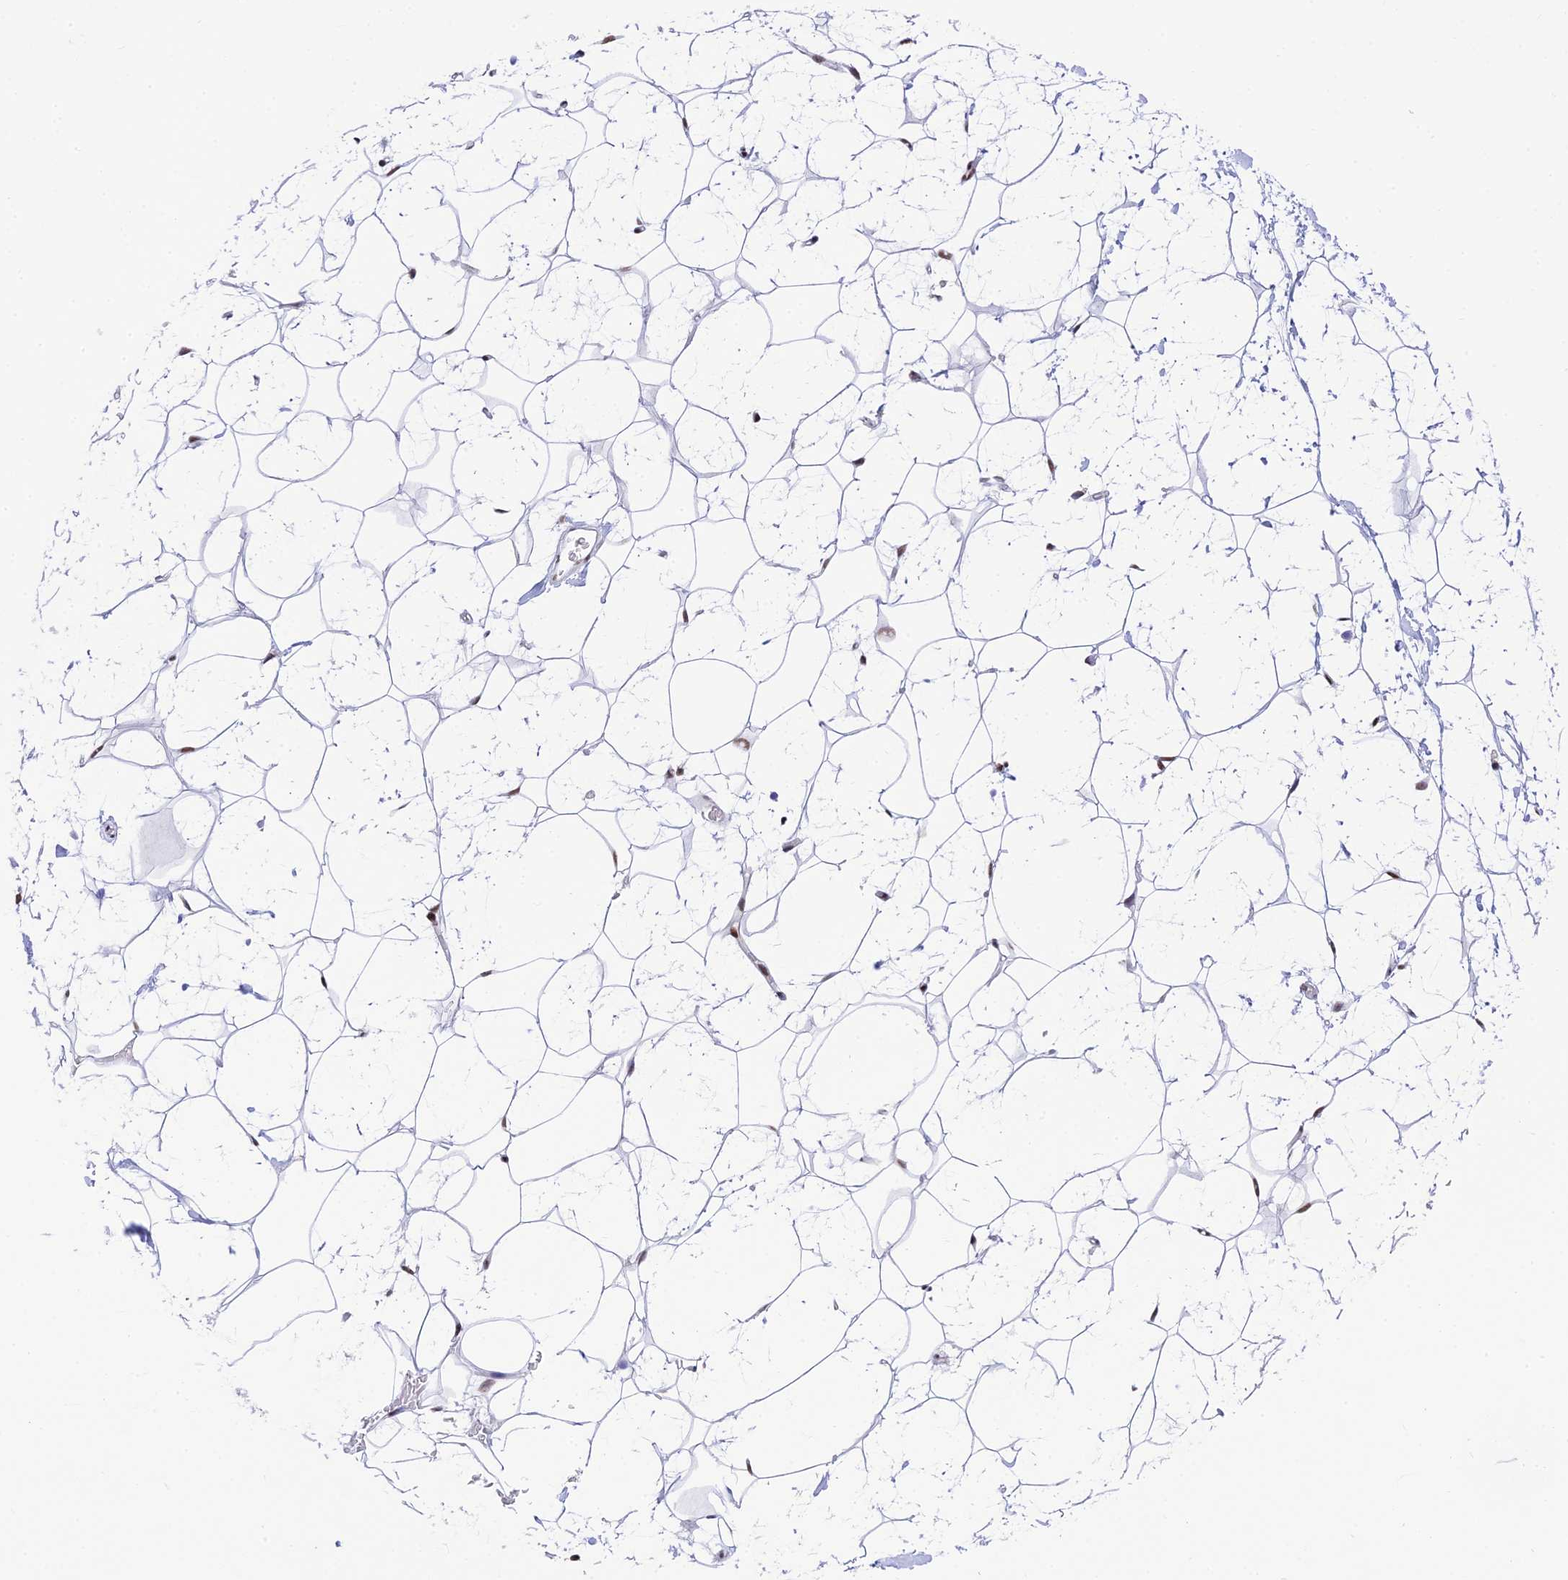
{"staining": {"intensity": "moderate", "quantity": ">75%", "location": "nuclear"}, "tissue": "adipose tissue", "cell_type": "Adipocytes", "image_type": "normal", "snomed": [{"axis": "morphology", "description": "Normal tissue, NOS"}, {"axis": "topography", "description": "Breast"}], "caption": "Adipose tissue stained with DAB (3,3'-diaminobenzidine) immunohistochemistry (IHC) displays medium levels of moderate nuclear positivity in about >75% of adipocytes.", "gene": "USP22", "patient": {"sex": "female", "age": 26}}